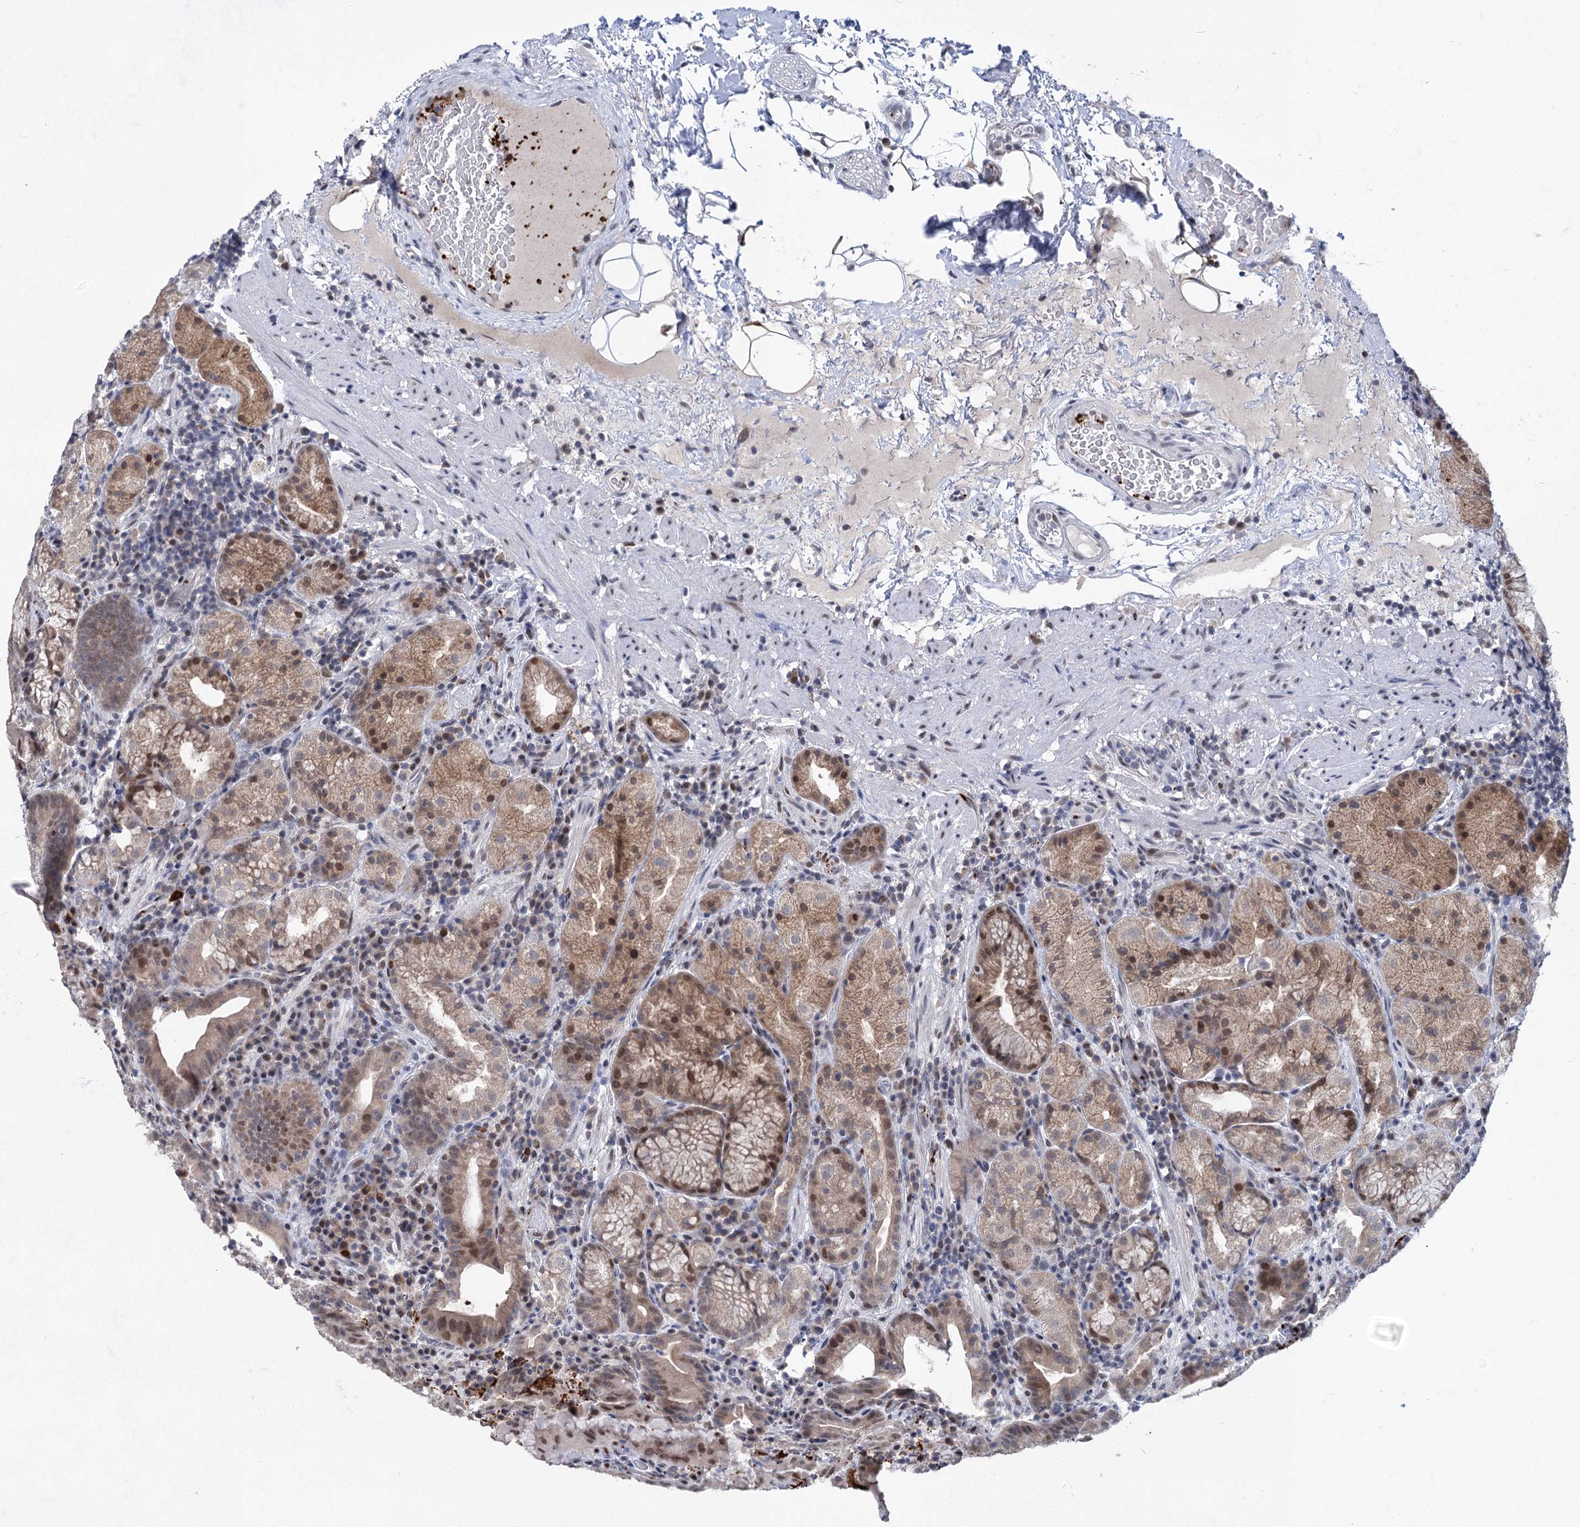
{"staining": {"intensity": "moderate", "quantity": "25%-75%", "location": "cytoplasmic/membranous,nuclear"}, "tissue": "stomach", "cell_type": "Glandular cells", "image_type": "normal", "snomed": [{"axis": "morphology", "description": "Normal tissue, NOS"}, {"axis": "morphology", "description": "Inflammation, NOS"}, {"axis": "topography", "description": "Stomach"}], "caption": "A high-resolution photomicrograph shows immunohistochemistry (IHC) staining of unremarkable stomach, which displays moderate cytoplasmic/membranous,nuclear positivity in approximately 25%-75% of glandular cells.", "gene": "MON2", "patient": {"sex": "male", "age": 79}}